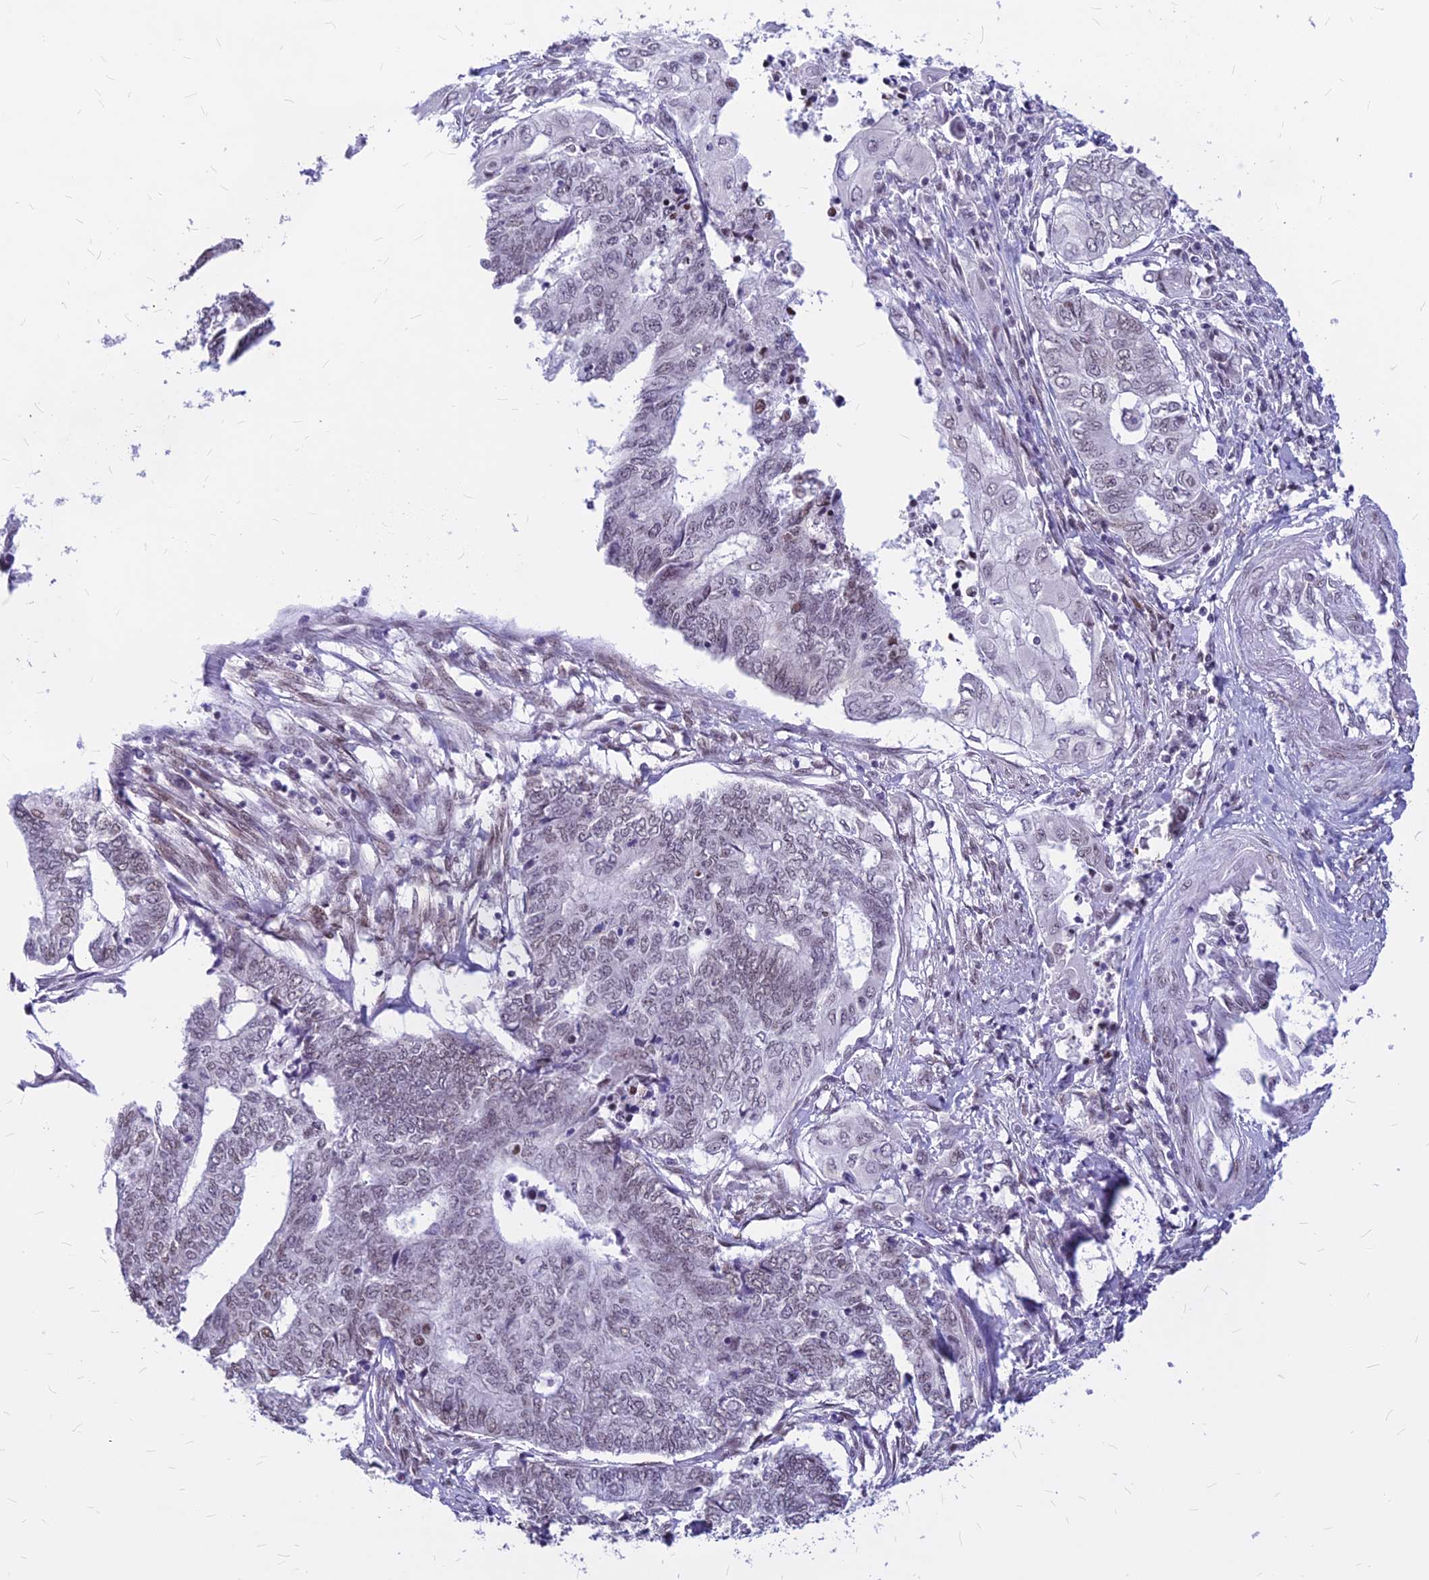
{"staining": {"intensity": "weak", "quantity": "25%-75%", "location": "nuclear"}, "tissue": "endometrial cancer", "cell_type": "Tumor cells", "image_type": "cancer", "snomed": [{"axis": "morphology", "description": "Adenocarcinoma, NOS"}, {"axis": "topography", "description": "Uterus"}, {"axis": "topography", "description": "Endometrium"}], "caption": "Immunohistochemistry (DAB) staining of endometrial cancer (adenocarcinoma) reveals weak nuclear protein positivity in approximately 25%-75% of tumor cells. Nuclei are stained in blue.", "gene": "KCTD13", "patient": {"sex": "female", "age": 70}}